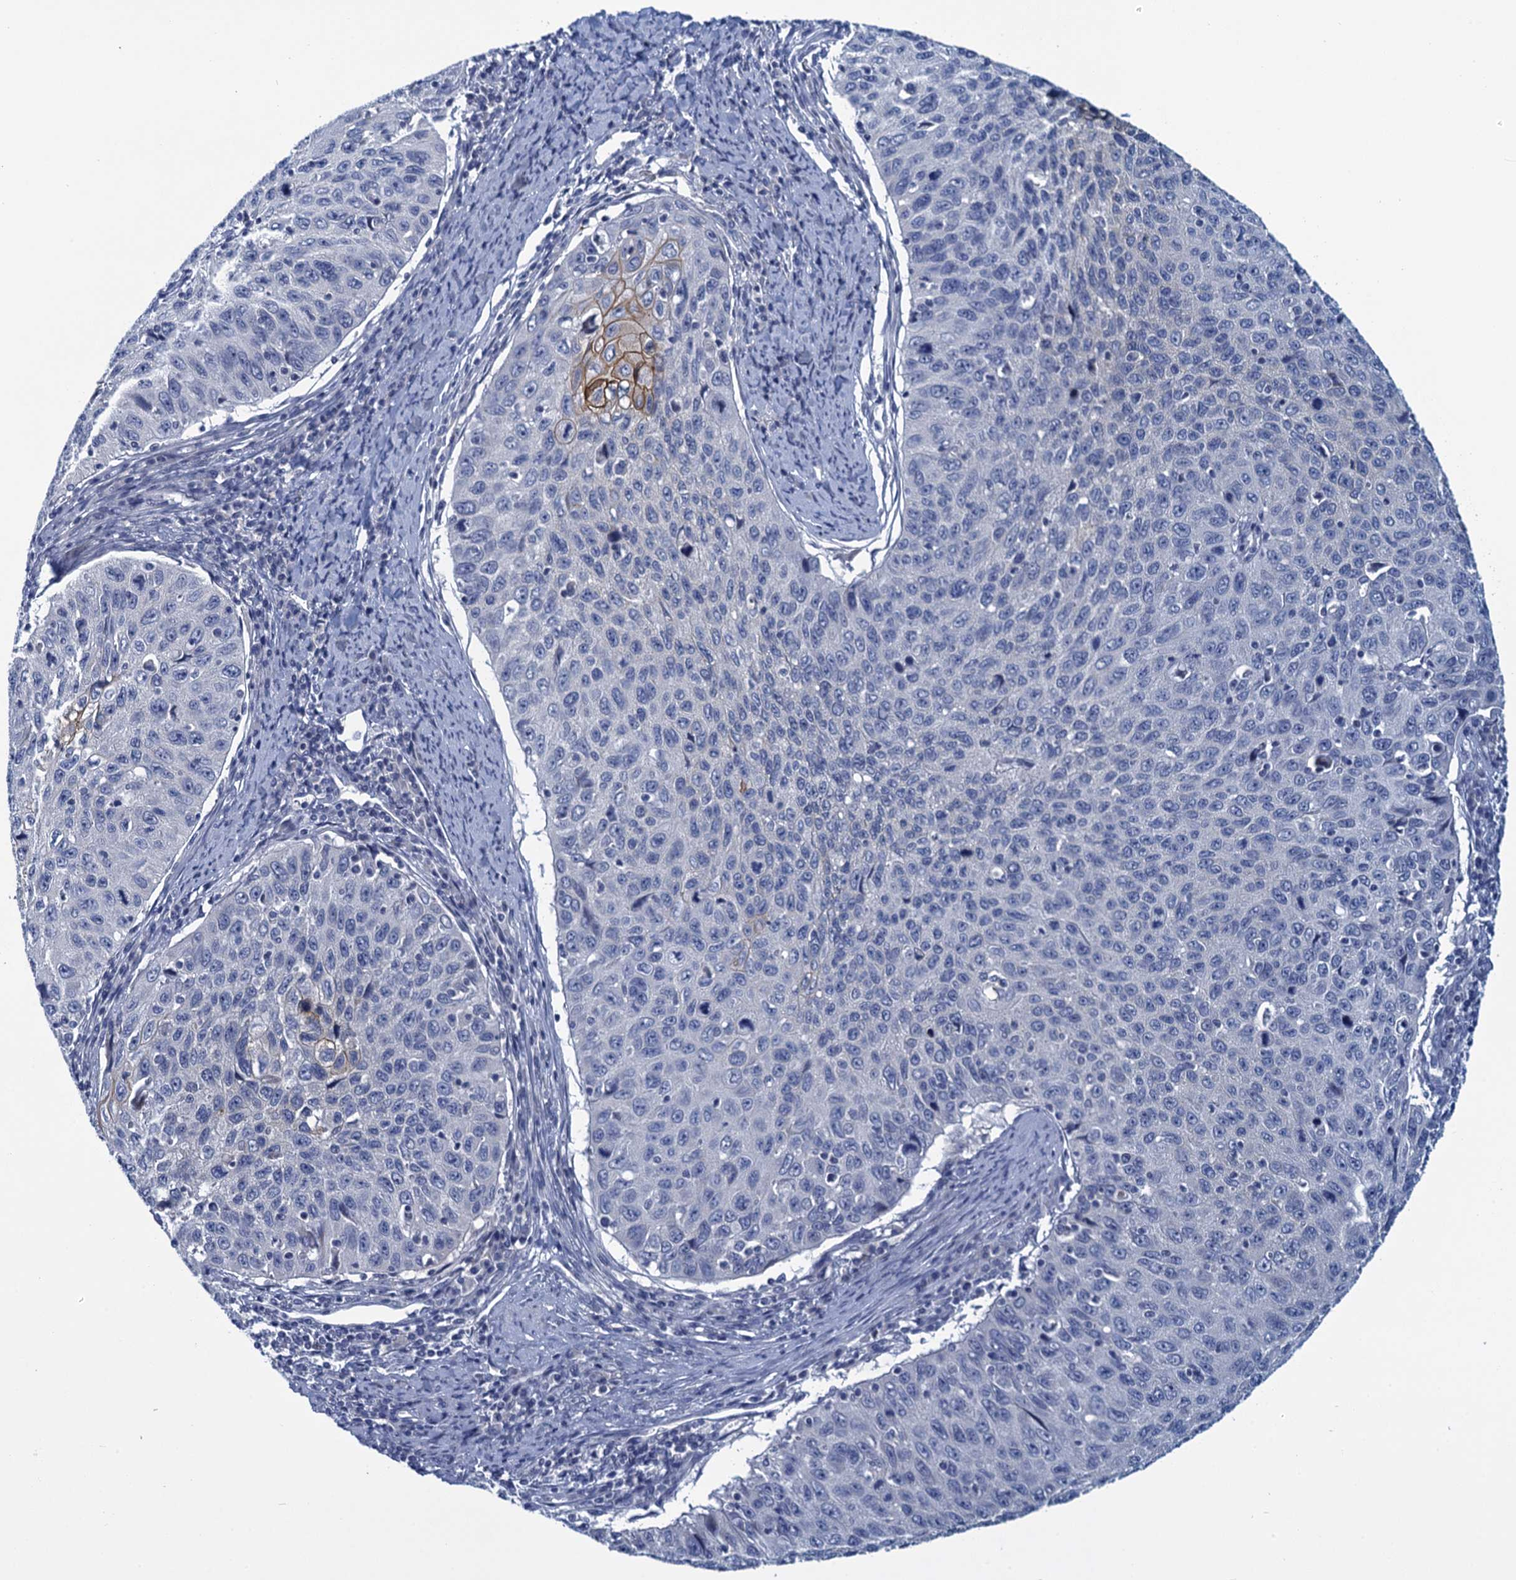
{"staining": {"intensity": "moderate", "quantity": "<25%", "location": "cytoplasmic/membranous"}, "tissue": "cervical cancer", "cell_type": "Tumor cells", "image_type": "cancer", "snomed": [{"axis": "morphology", "description": "Squamous cell carcinoma, NOS"}, {"axis": "topography", "description": "Cervix"}], "caption": "Moderate cytoplasmic/membranous expression for a protein is appreciated in approximately <25% of tumor cells of cervical cancer (squamous cell carcinoma) using IHC.", "gene": "SCEL", "patient": {"sex": "female", "age": 53}}